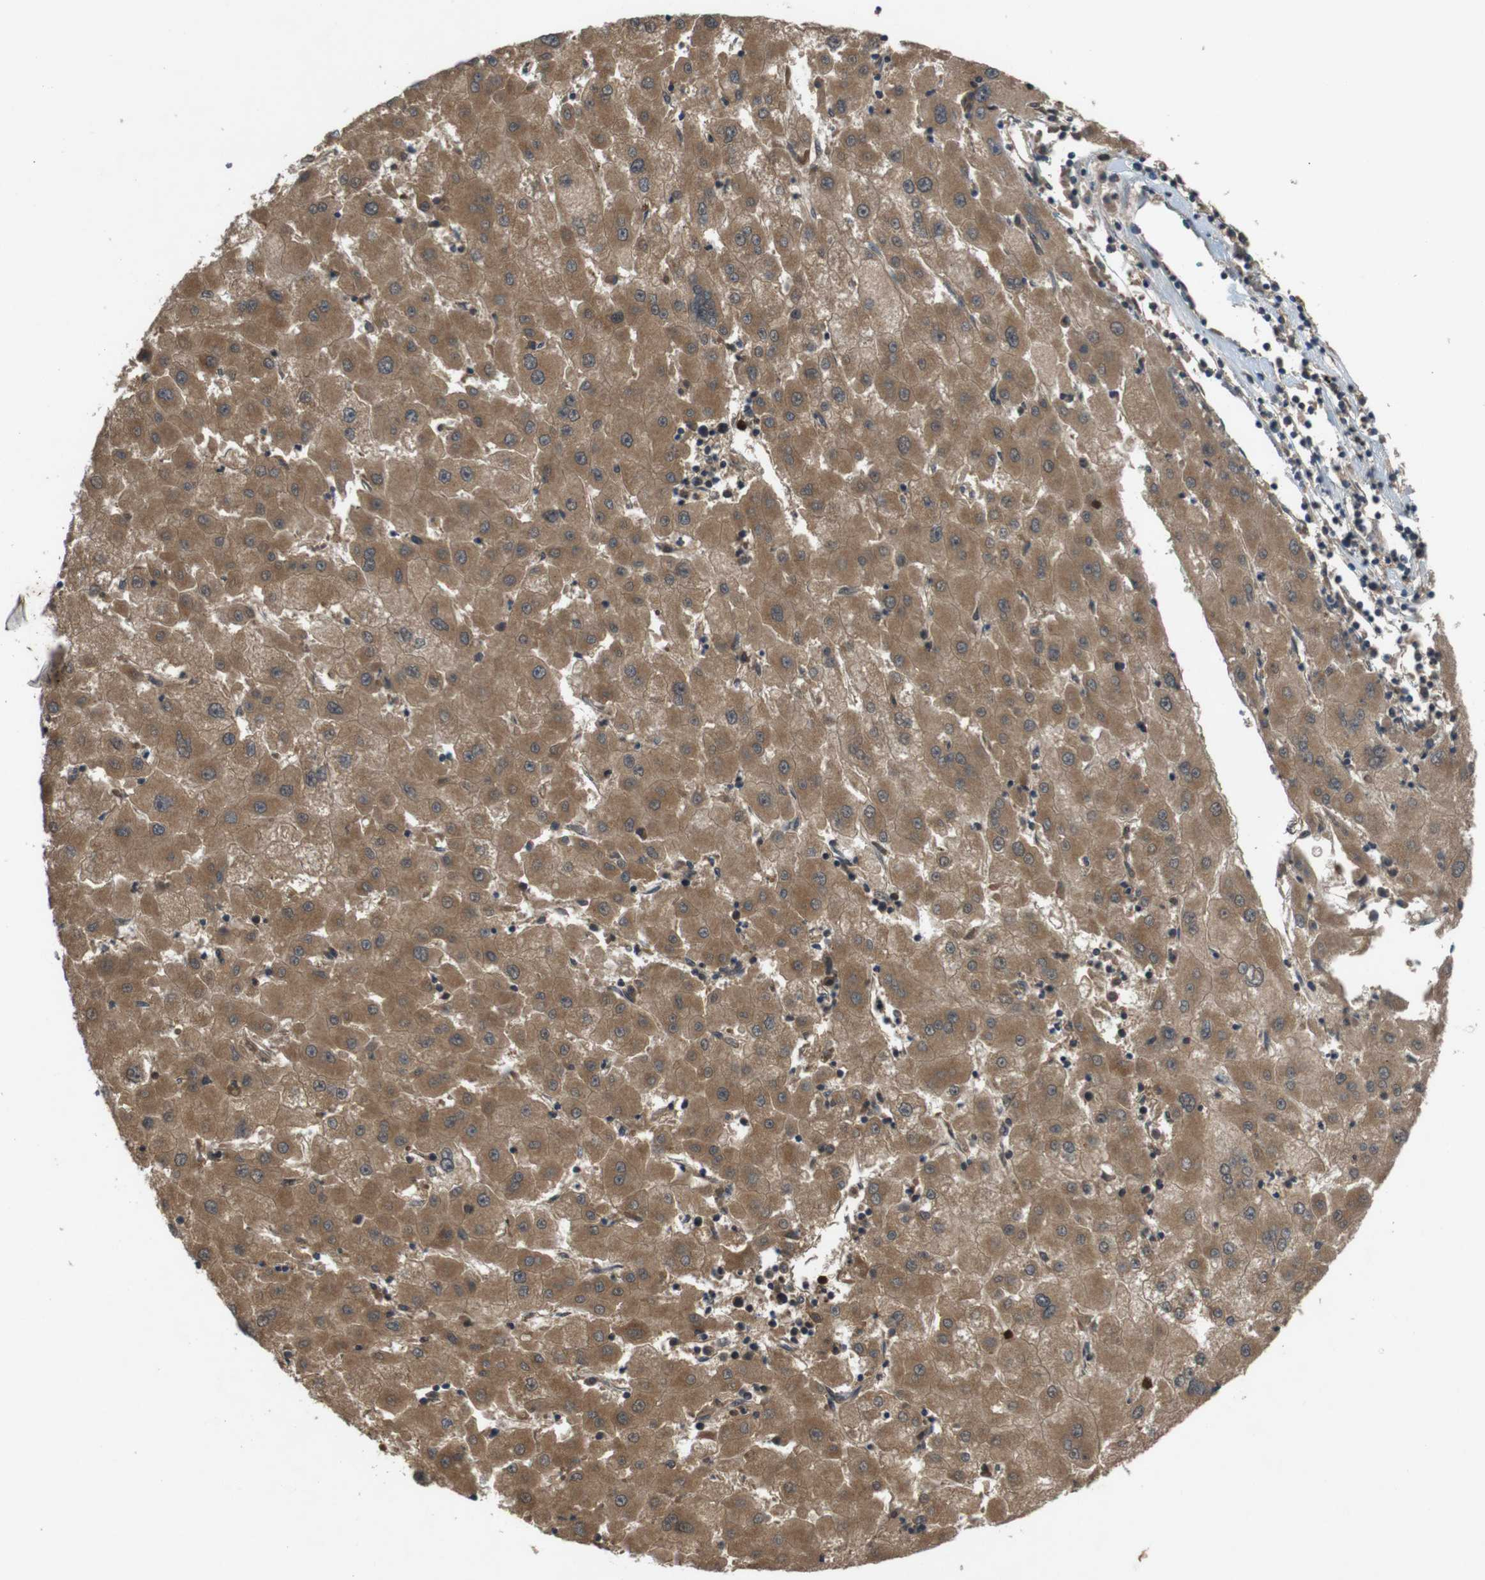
{"staining": {"intensity": "moderate", "quantity": ">75%", "location": "cytoplasmic/membranous"}, "tissue": "liver cancer", "cell_type": "Tumor cells", "image_type": "cancer", "snomed": [{"axis": "morphology", "description": "Carcinoma, Hepatocellular, NOS"}, {"axis": "topography", "description": "Liver"}], "caption": "DAB immunohistochemical staining of liver cancer displays moderate cytoplasmic/membranous protein expression in approximately >75% of tumor cells.", "gene": "NFKBIE", "patient": {"sex": "male", "age": 72}}